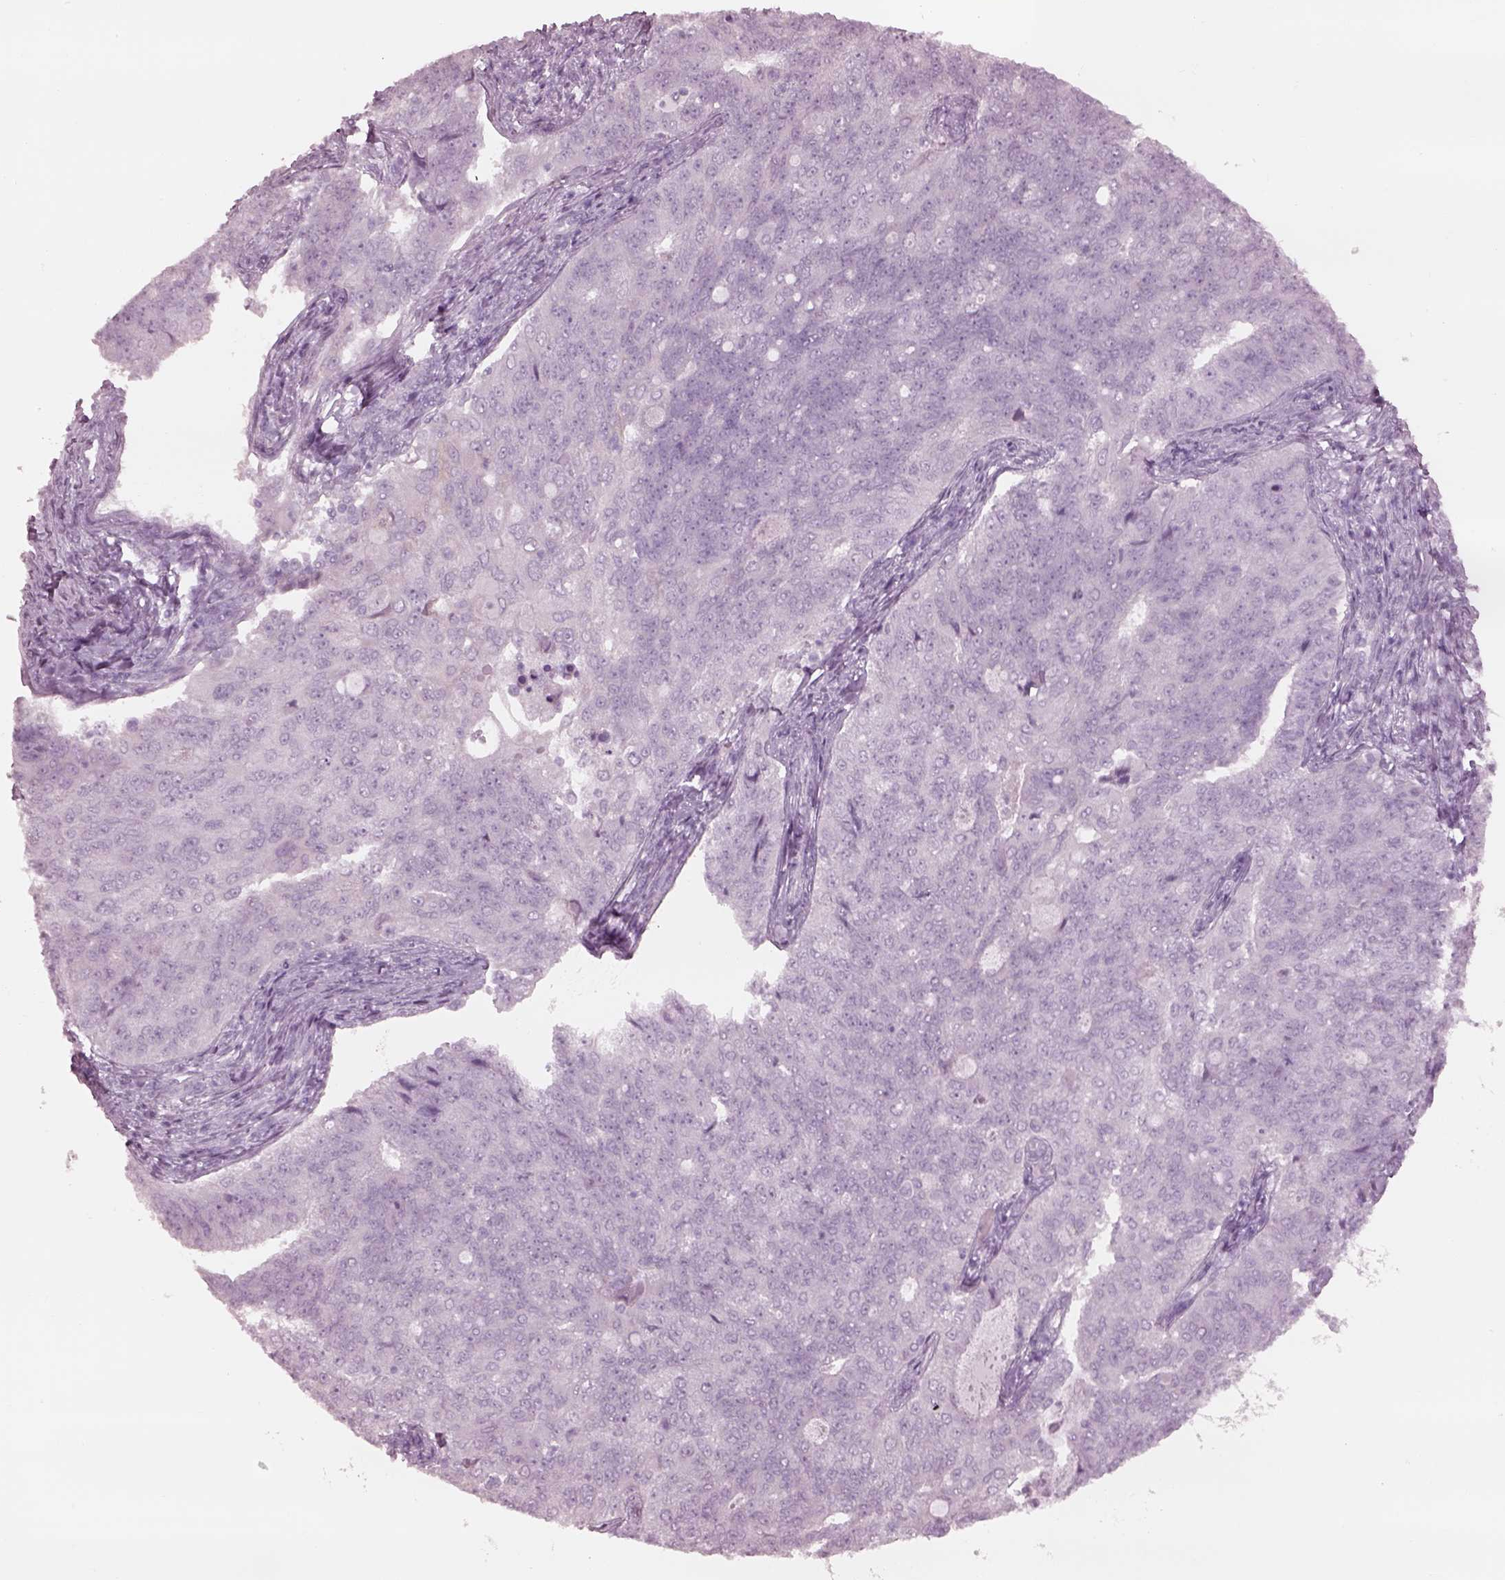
{"staining": {"intensity": "negative", "quantity": "none", "location": "none"}, "tissue": "endometrial cancer", "cell_type": "Tumor cells", "image_type": "cancer", "snomed": [{"axis": "morphology", "description": "Adenocarcinoma, NOS"}, {"axis": "topography", "description": "Endometrium"}], "caption": "A histopathology image of human endometrial cancer is negative for staining in tumor cells.", "gene": "KRTAP24-1", "patient": {"sex": "female", "age": 43}}